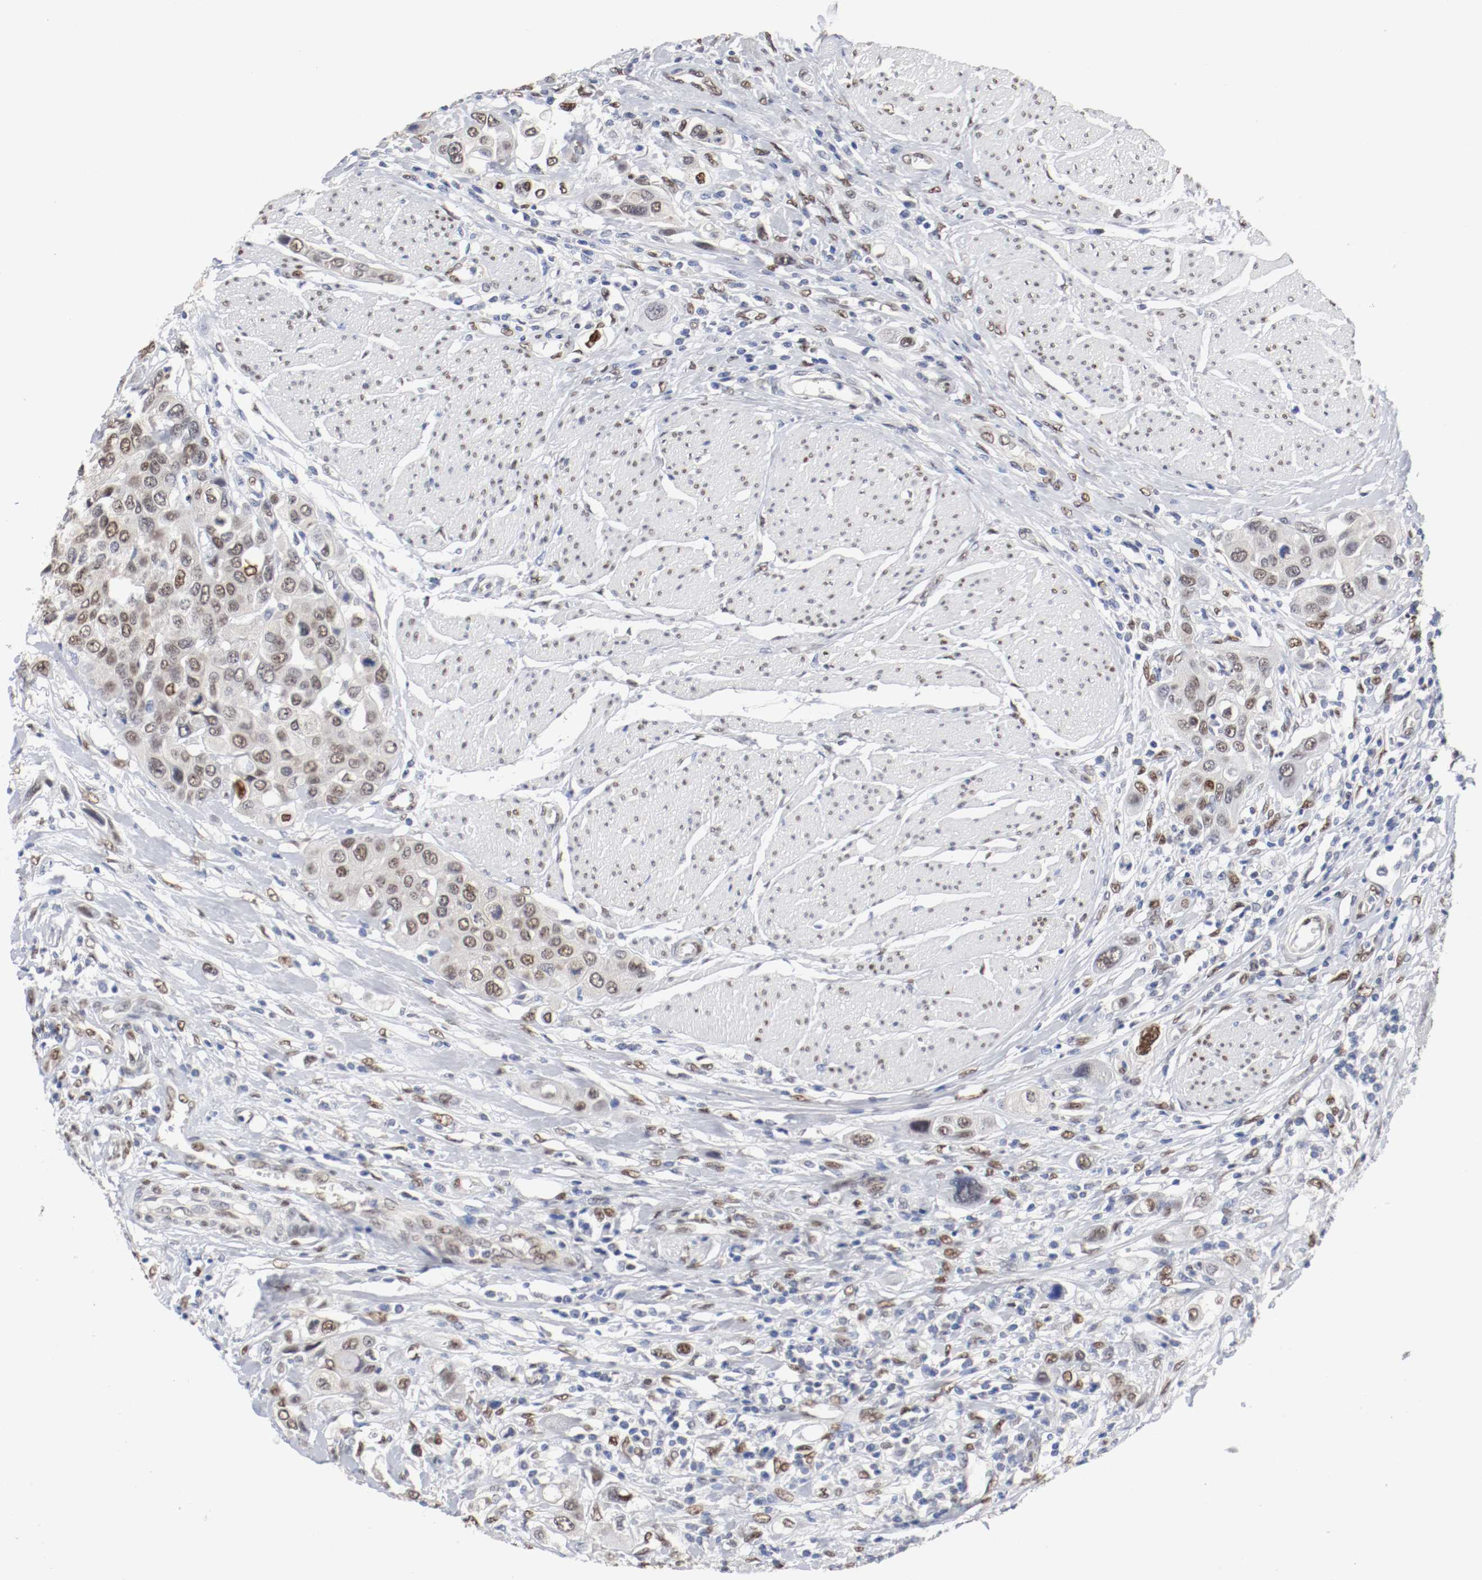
{"staining": {"intensity": "moderate", "quantity": ">75%", "location": "nuclear"}, "tissue": "urothelial cancer", "cell_type": "Tumor cells", "image_type": "cancer", "snomed": [{"axis": "morphology", "description": "Urothelial carcinoma, High grade"}, {"axis": "topography", "description": "Urinary bladder"}], "caption": "Immunohistochemical staining of human high-grade urothelial carcinoma shows medium levels of moderate nuclear positivity in about >75% of tumor cells.", "gene": "FOSL2", "patient": {"sex": "male", "age": 50}}